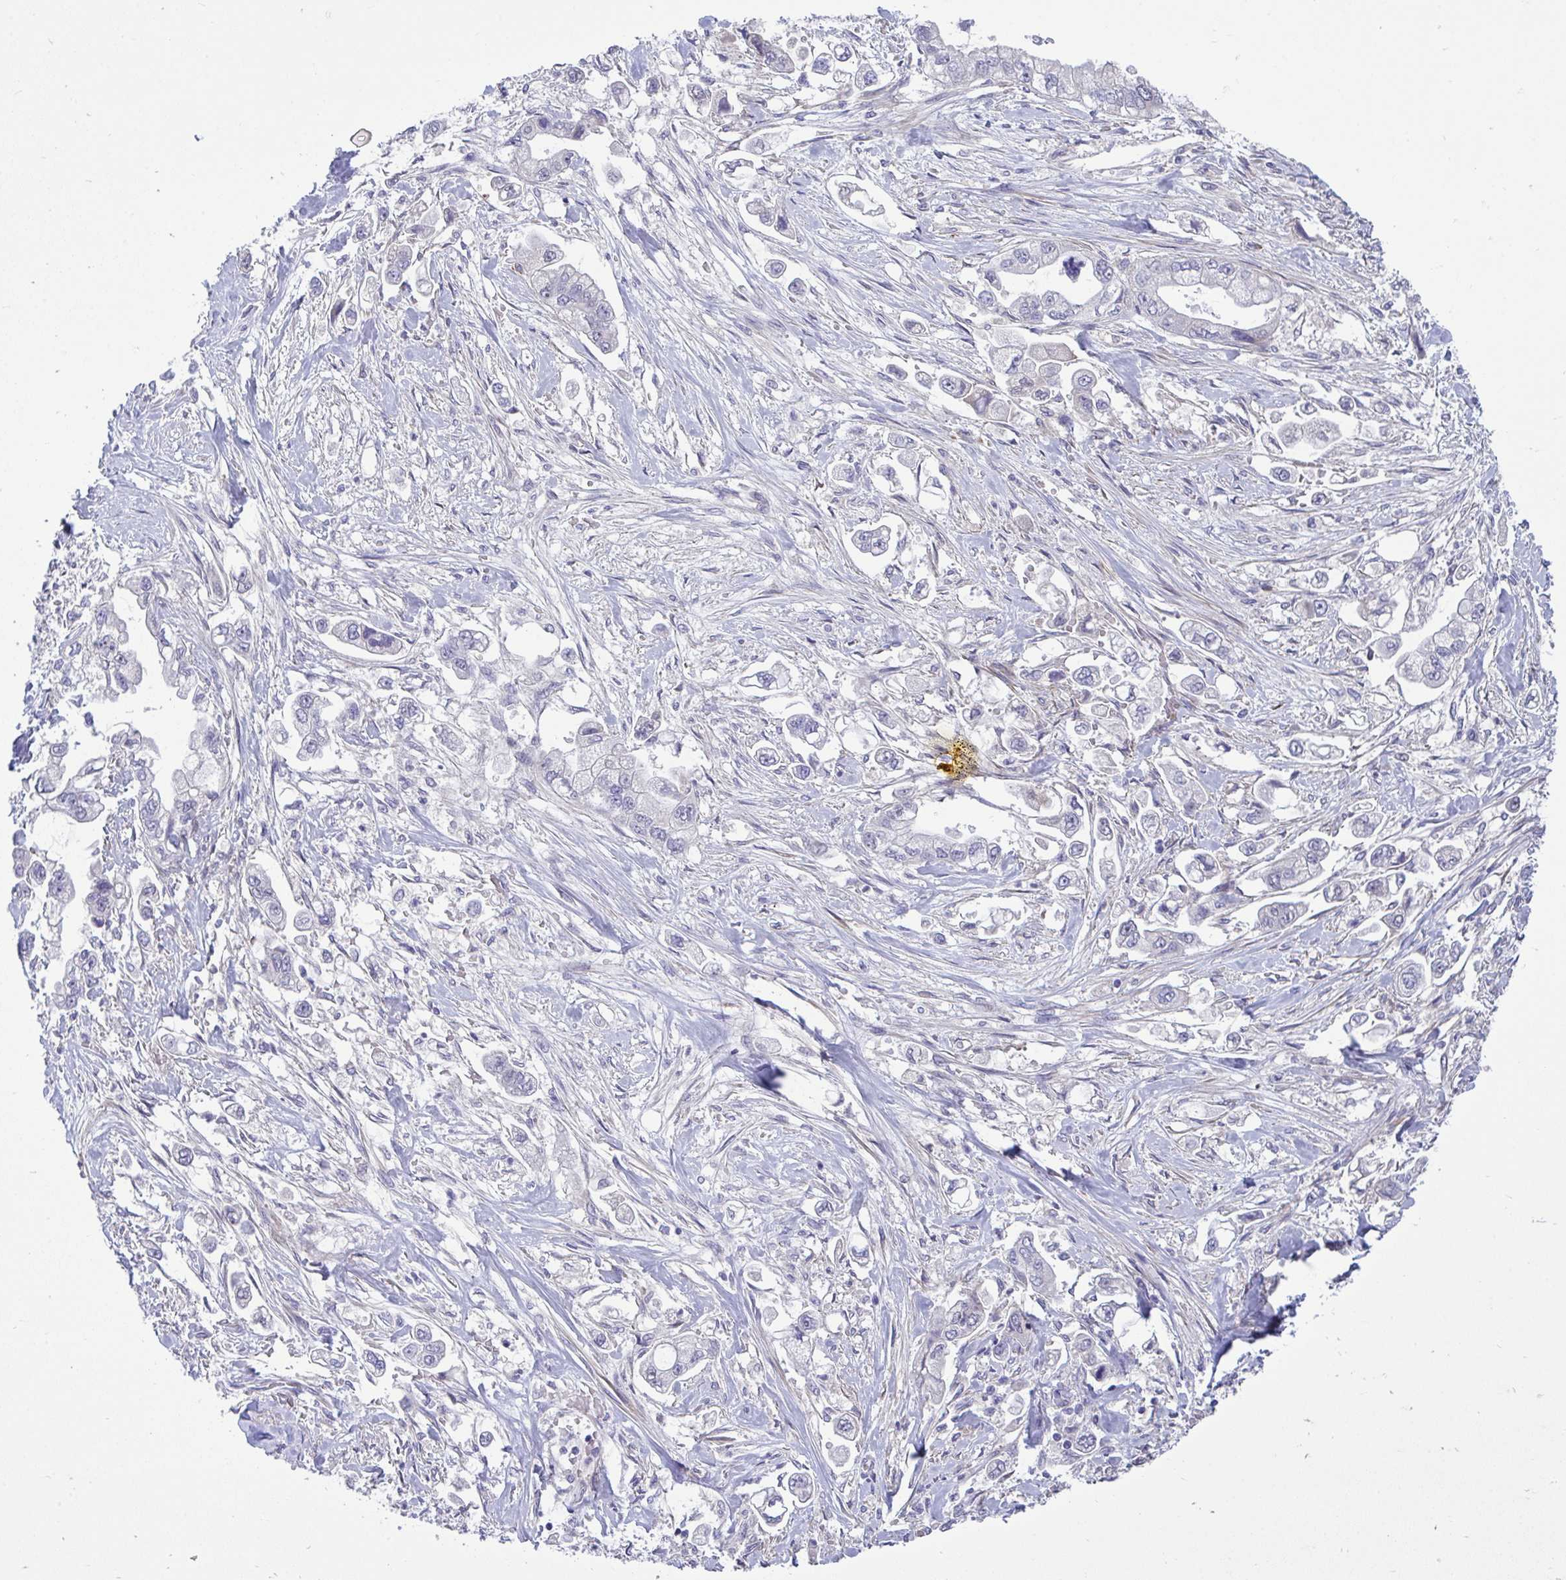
{"staining": {"intensity": "negative", "quantity": "none", "location": "none"}, "tissue": "stomach cancer", "cell_type": "Tumor cells", "image_type": "cancer", "snomed": [{"axis": "morphology", "description": "Adenocarcinoma, NOS"}, {"axis": "topography", "description": "Stomach"}], "caption": "This is an IHC histopathology image of stomach adenocarcinoma. There is no expression in tumor cells.", "gene": "HMBOX1", "patient": {"sex": "male", "age": 62}}